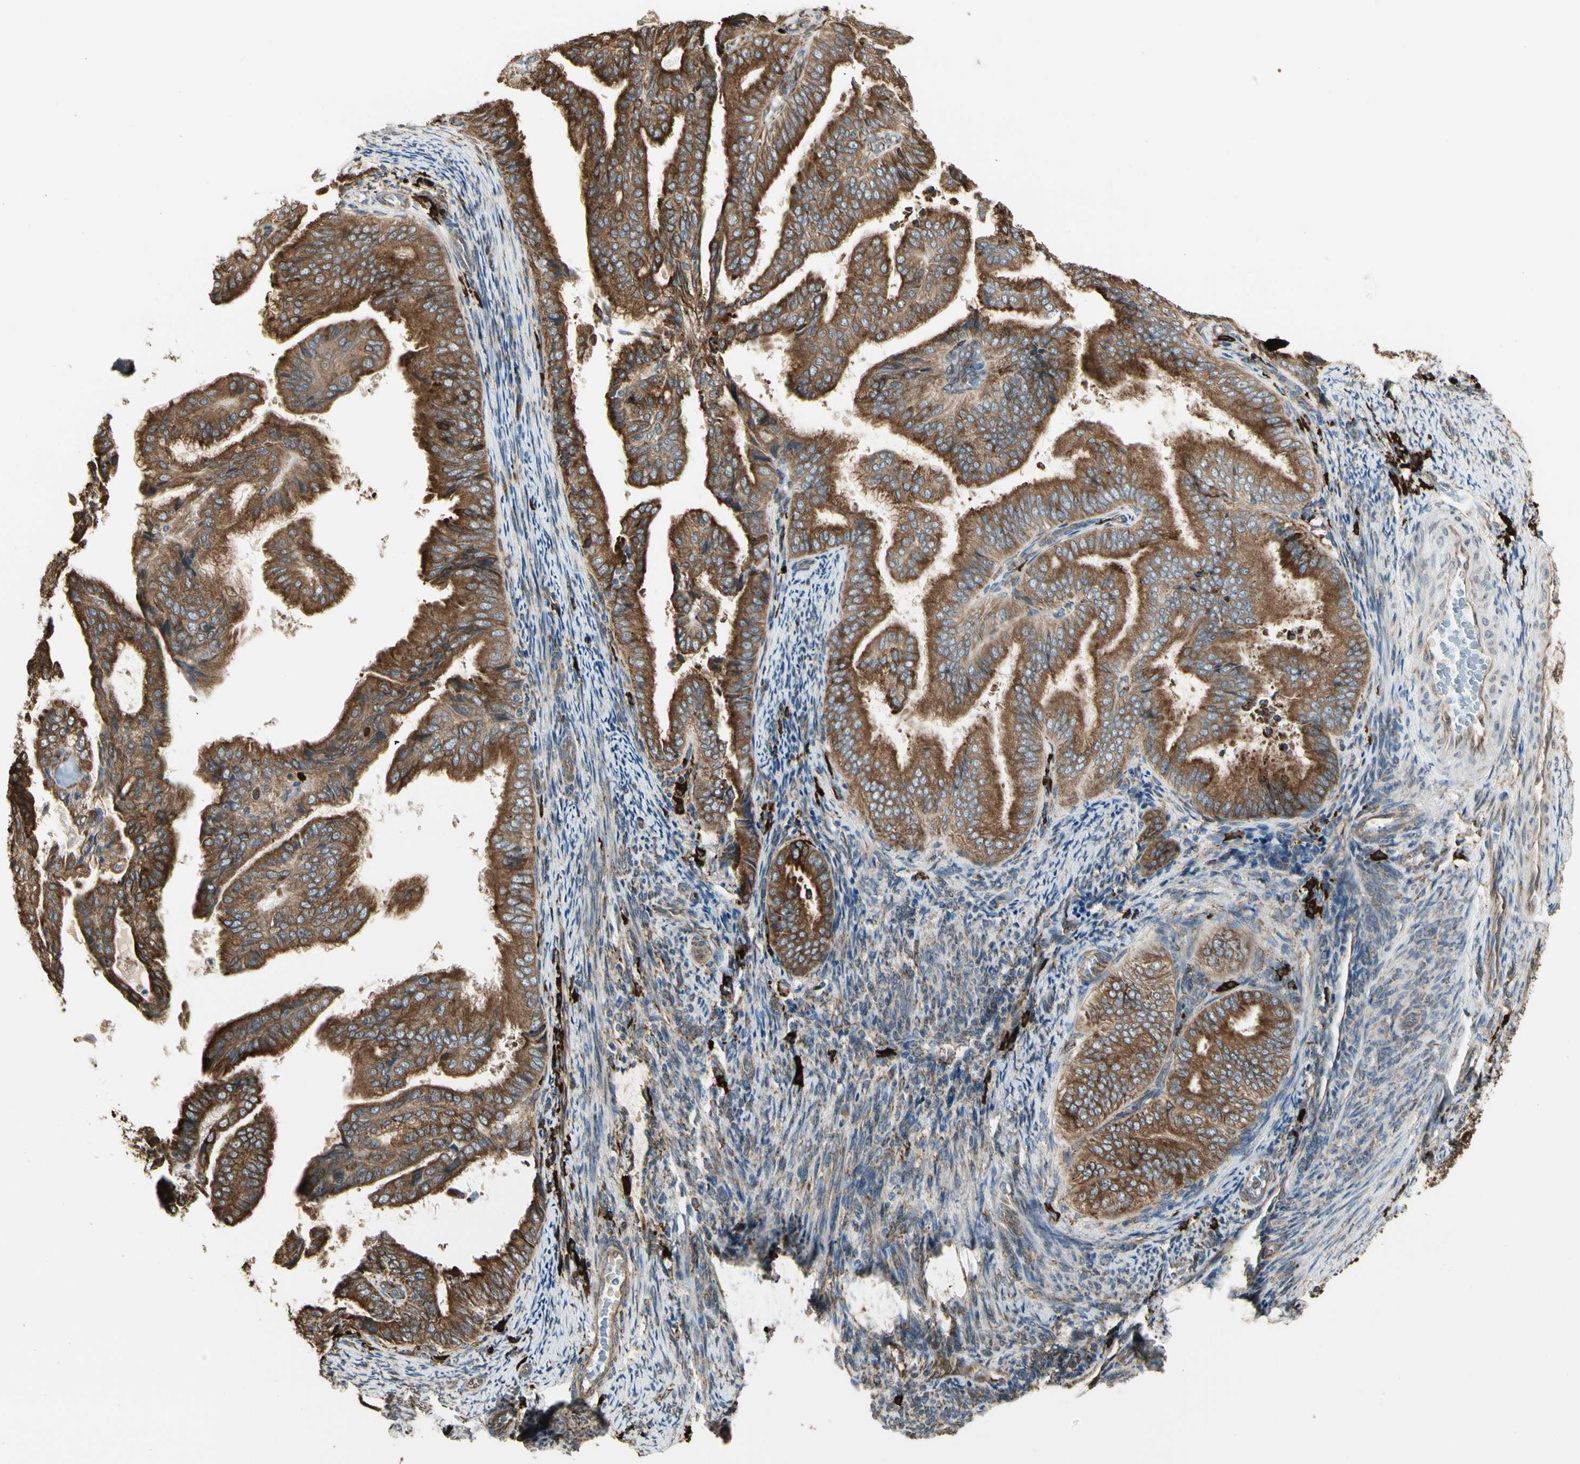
{"staining": {"intensity": "strong", "quantity": ">75%", "location": "cytoplasmic/membranous"}, "tissue": "endometrial cancer", "cell_type": "Tumor cells", "image_type": "cancer", "snomed": [{"axis": "morphology", "description": "Adenocarcinoma, NOS"}, {"axis": "topography", "description": "Endometrium"}], "caption": "This is an image of immunohistochemistry (IHC) staining of endometrial adenocarcinoma, which shows strong positivity in the cytoplasmic/membranous of tumor cells.", "gene": "HSP90B1", "patient": {"sex": "female", "age": 58}}